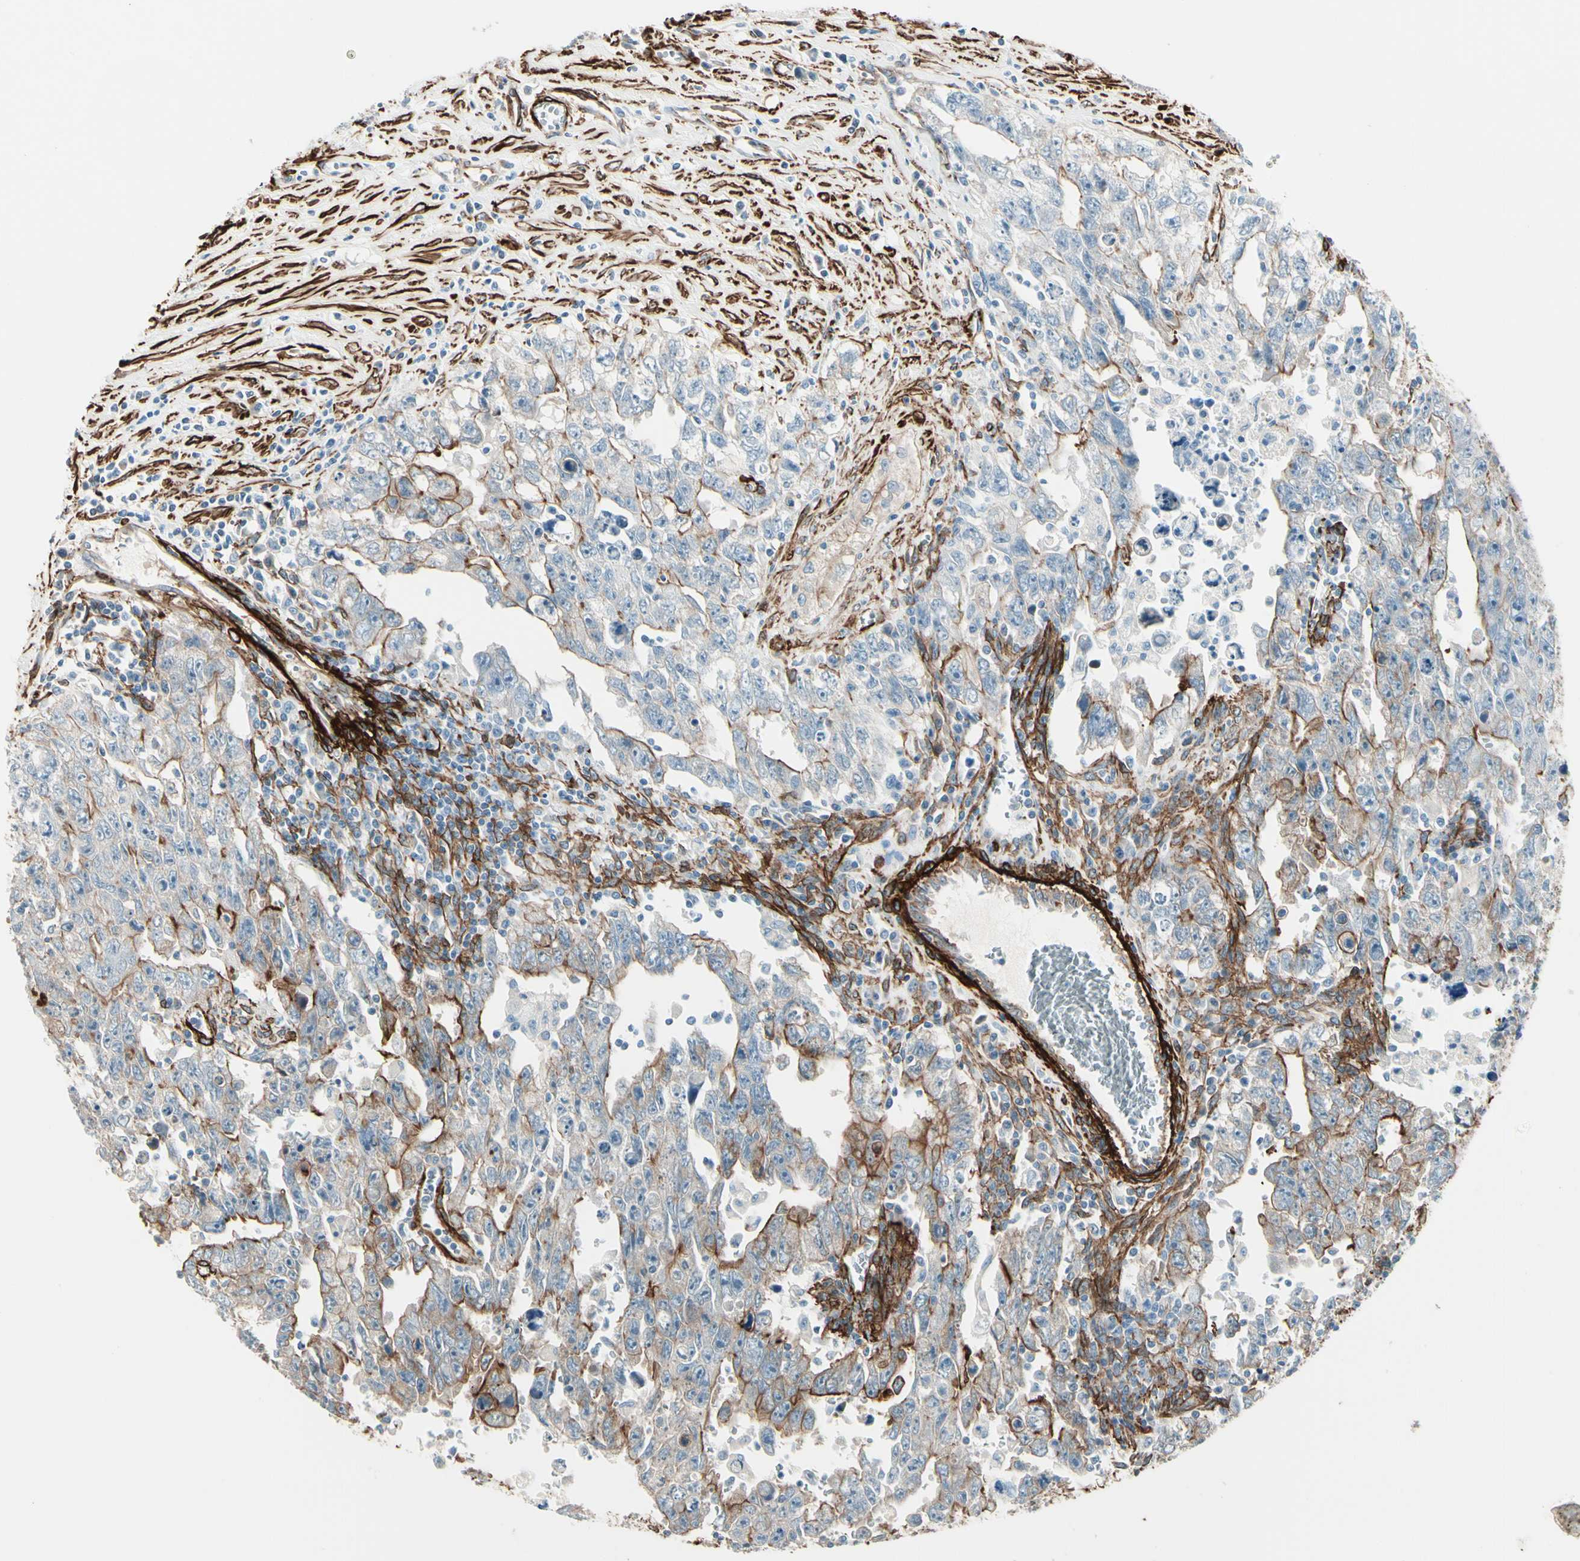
{"staining": {"intensity": "moderate", "quantity": "<25%", "location": "cytoplasmic/membranous"}, "tissue": "testis cancer", "cell_type": "Tumor cells", "image_type": "cancer", "snomed": [{"axis": "morphology", "description": "Carcinoma, Embryonal, NOS"}, {"axis": "topography", "description": "Testis"}], "caption": "The micrograph demonstrates staining of testis embryonal carcinoma, revealing moderate cytoplasmic/membranous protein positivity (brown color) within tumor cells.", "gene": "CALD1", "patient": {"sex": "male", "age": 28}}